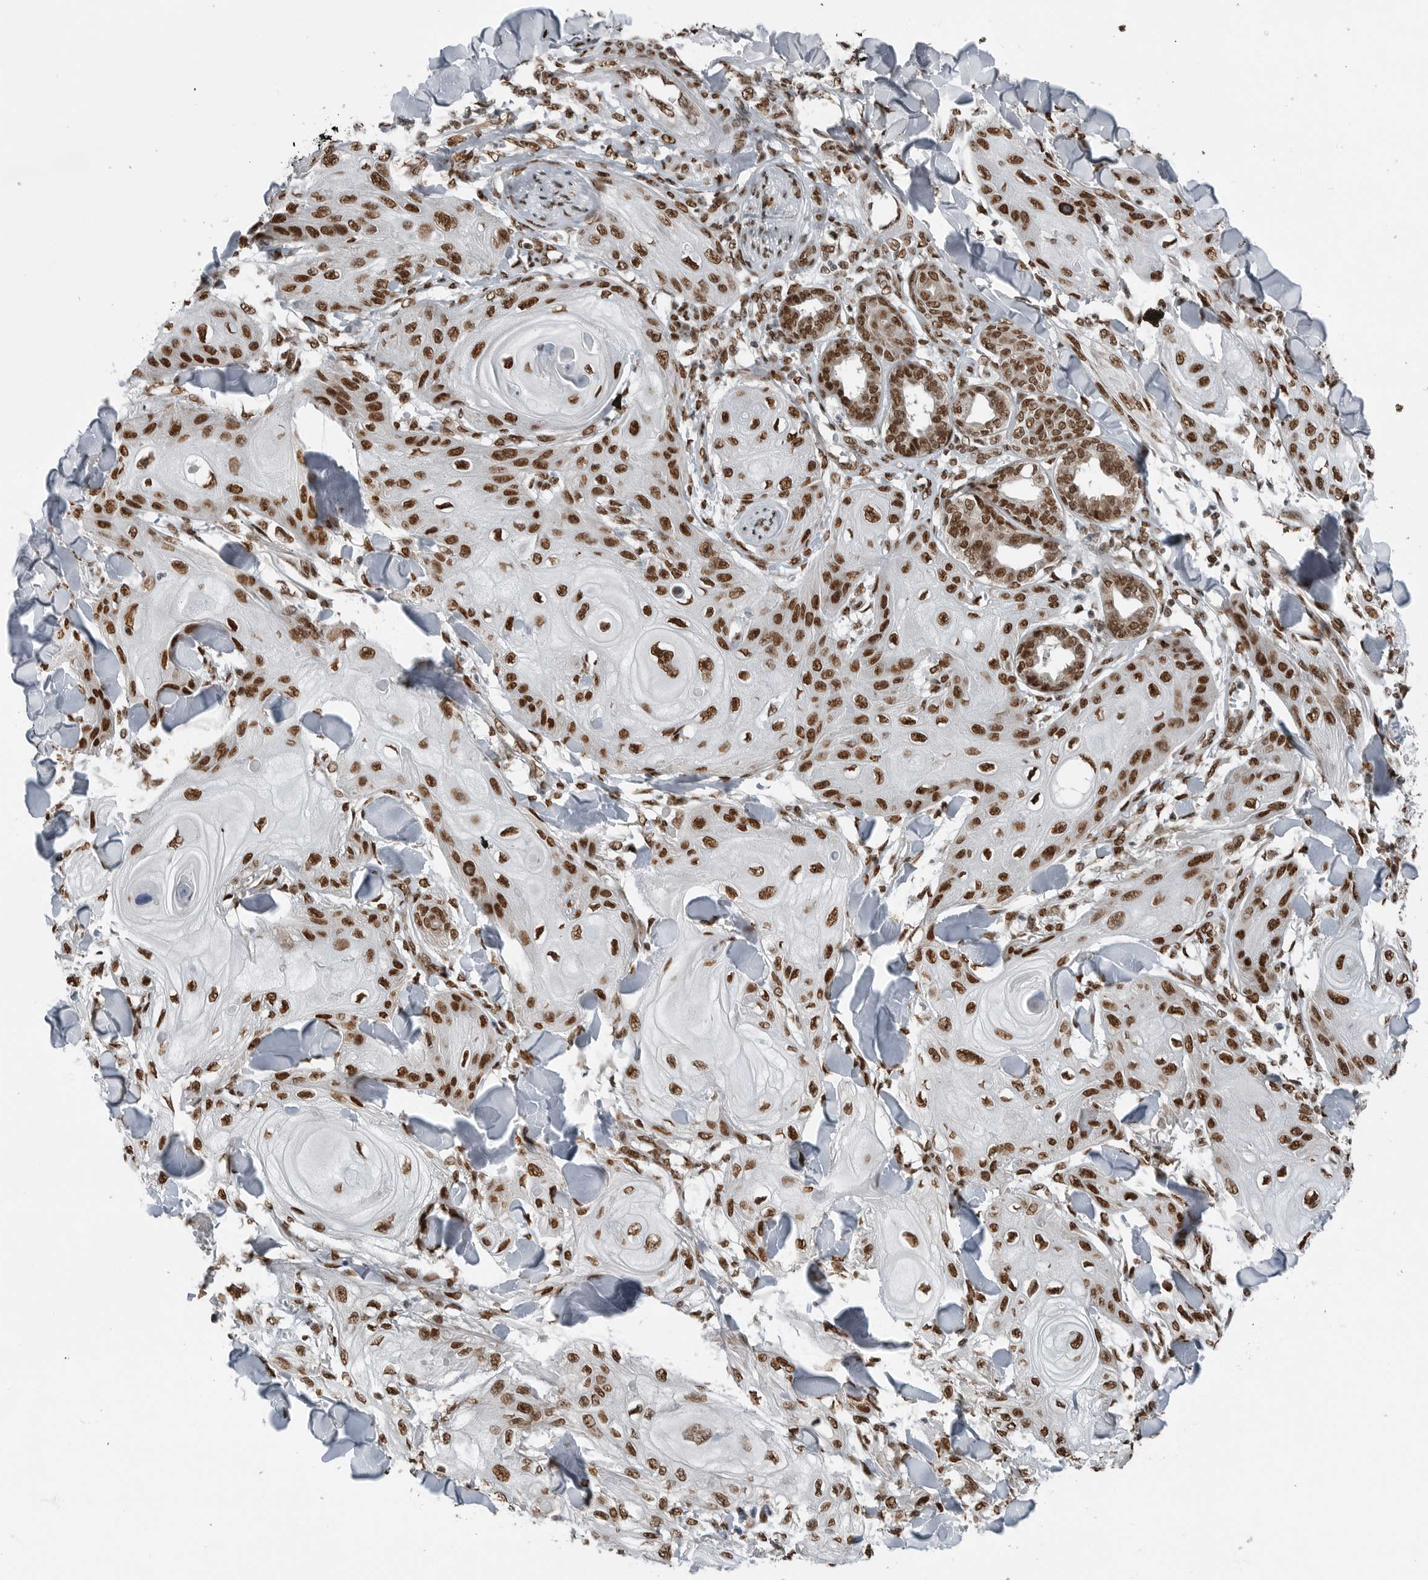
{"staining": {"intensity": "strong", "quantity": ">75%", "location": "nuclear"}, "tissue": "skin cancer", "cell_type": "Tumor cells", "image_type": "cancer", "snomed": [{"axis": "morphology", "description": "Squamous cell carcinoma, NOS"}, {"axis": "topography", "description": "Skin"}], "caption": "Immunohistochemical staining of skin squamous cell carcinoma demonstrates high levels of strong nuclear protein positivity in about >75% of tumor cells.", "gene": "BLZF1", "patient": {"sex": "male", "age": 74}}